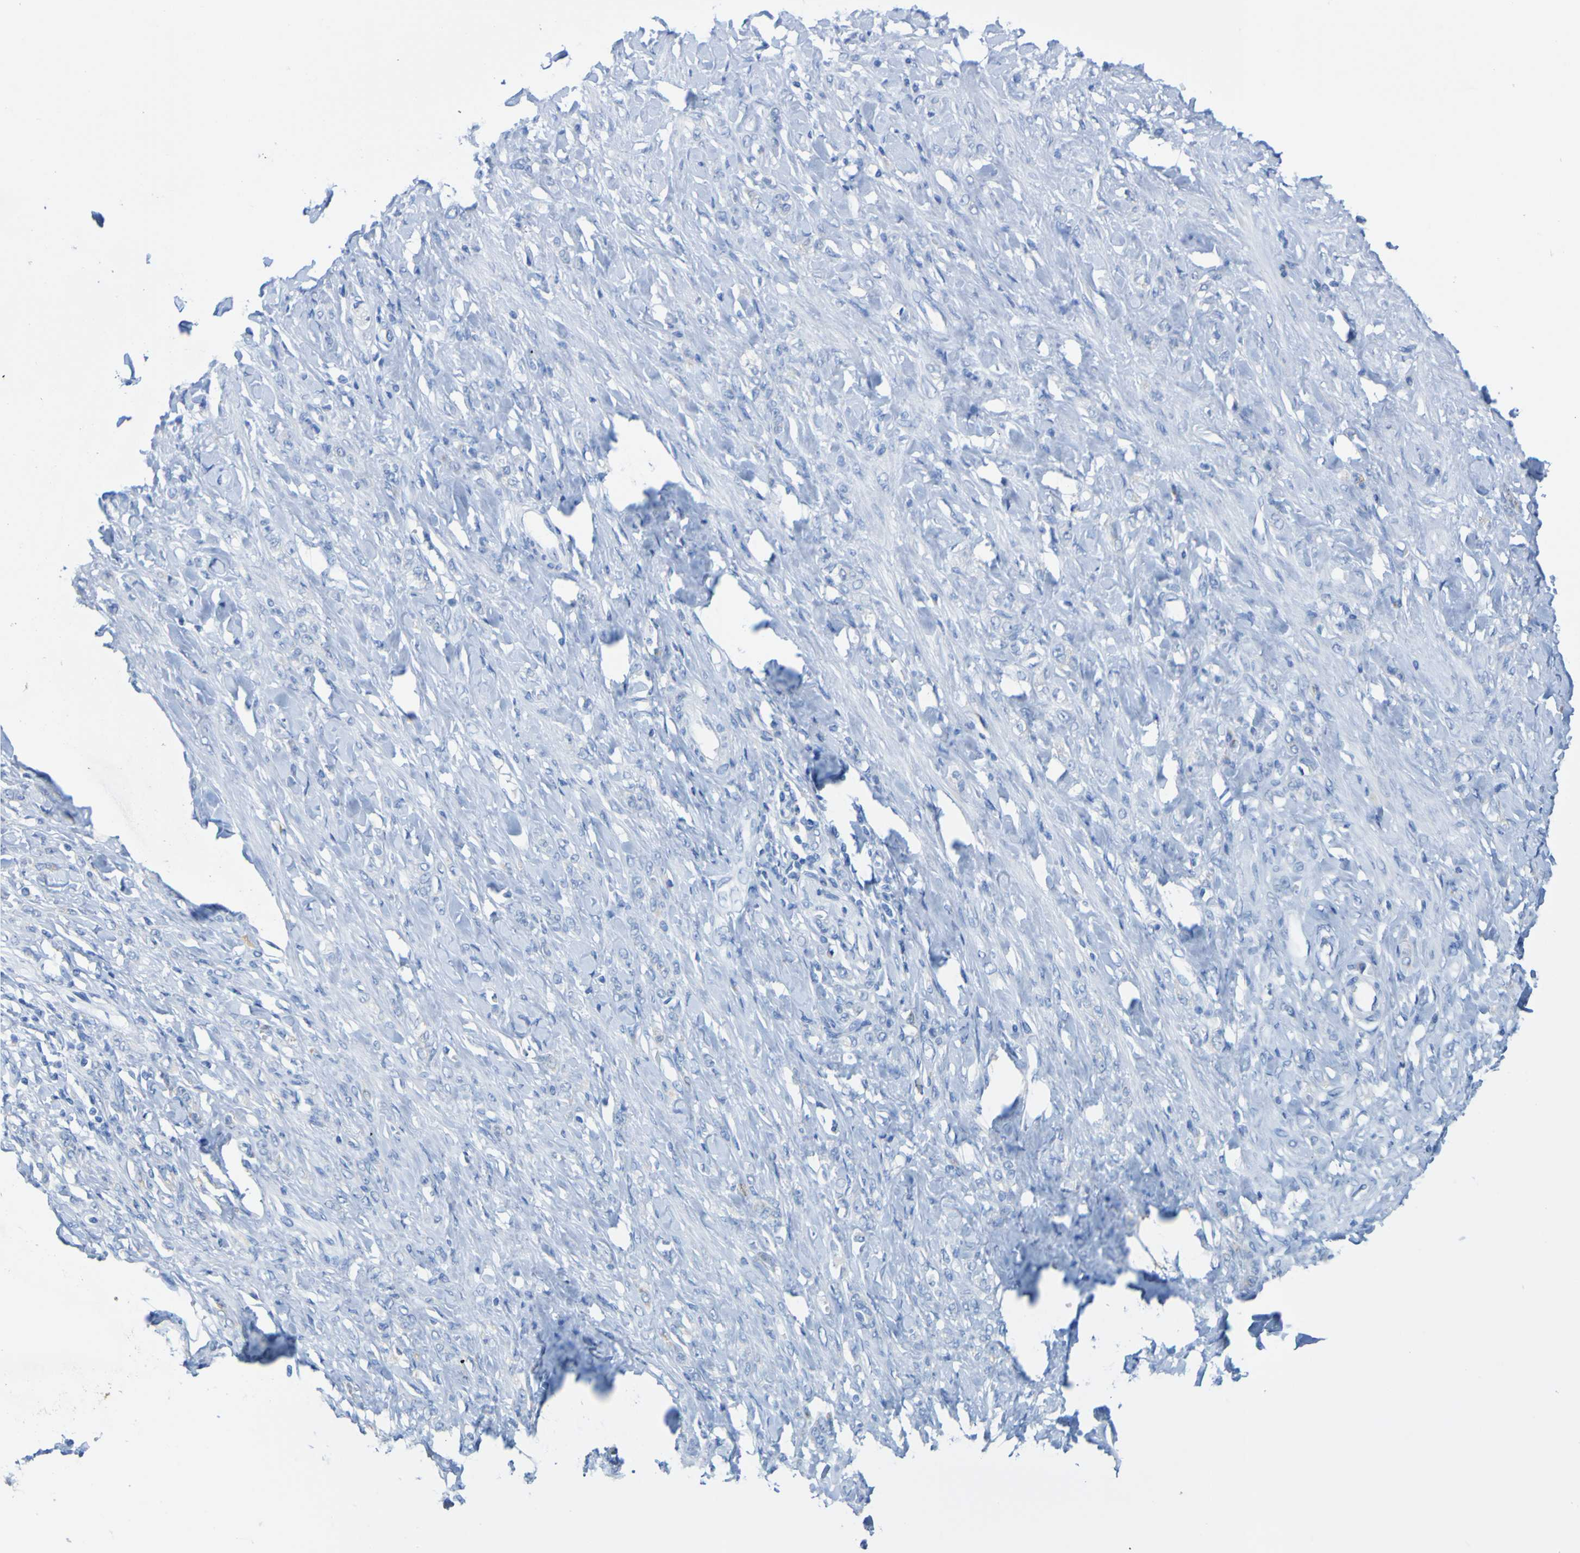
{"staining": {"intensity": "negative", "quantity": "none", "location": "none"}, "tissue": "stomach cancer", "cell_type": "Tumor cells", "image_type": "cancer", "snomed": [{"axis": "morphology", "description": "Adenocarcinoma, NOS"}, {"axis": "topography", "description": "Stomach"}], "caption": "A high-resolution photomicrograph shows immunohistochemistry (IHC) staining of stomach cancer, which displays no significant positivity in tumor cells. (Brightfield microscopy of DAB immunohistochemistry at high magnification).", "gene": "ACMSD", "patient": {"sex": "male", "age": 82}}